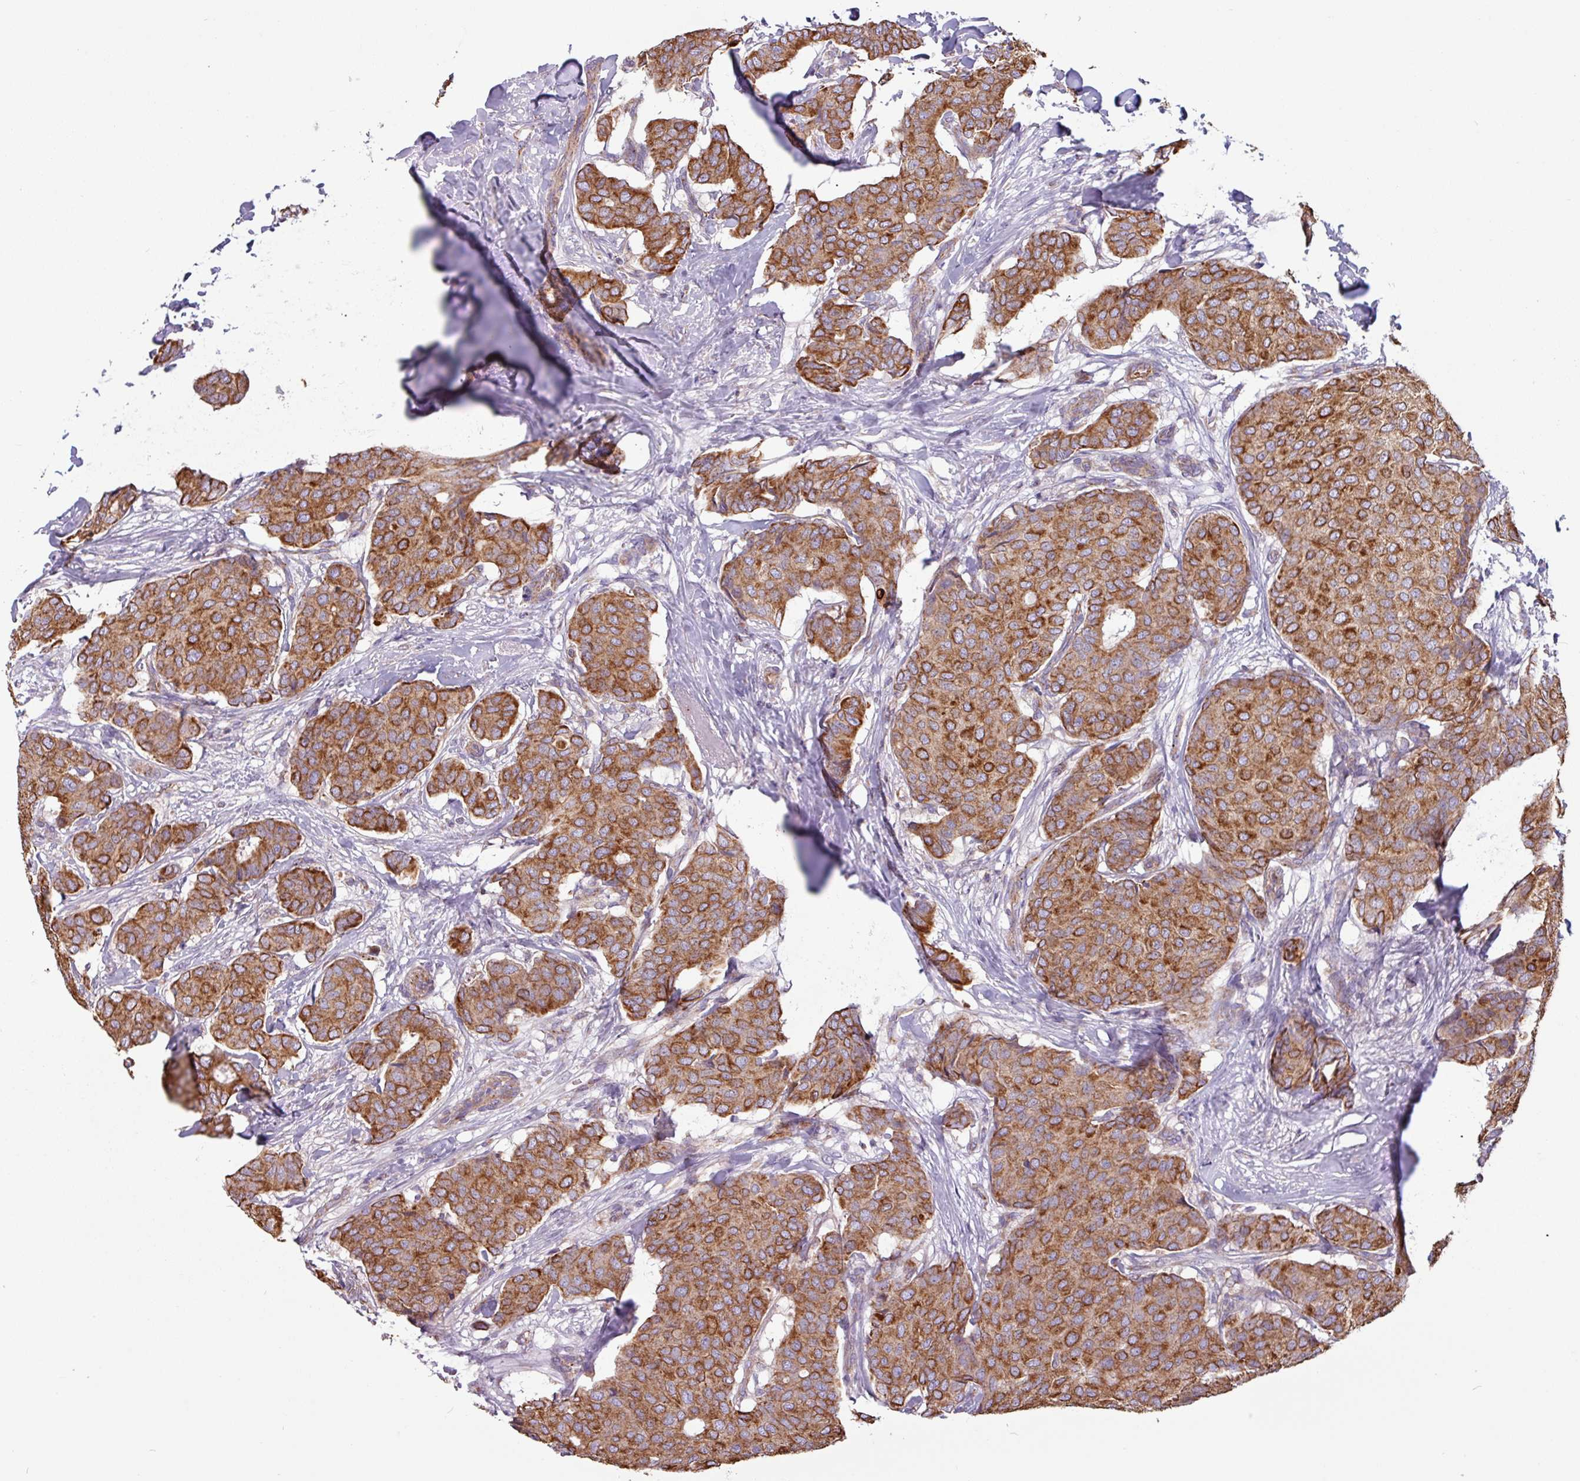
{"staining": {"intensity": "strong", "quantity": ">75%", "location": "cytoplasmic/membranous"}, "tissue": "breast cancer", "cell_type": "Tumor cells", "image_type": "cancer", "snomed": [{"axis": "morphology", "description": "Duct carcinoma"}, {"axis": "topography", "description": "Breast"}], "caption": "Breast intraductal carcinoma tissue shows strong cytoplasmic/membranous expression in about >75% of tumor cells, visualized by immunohistochemistry.", "gene": "CAMK1", "patient": {"sex": "female", "age": 75}}